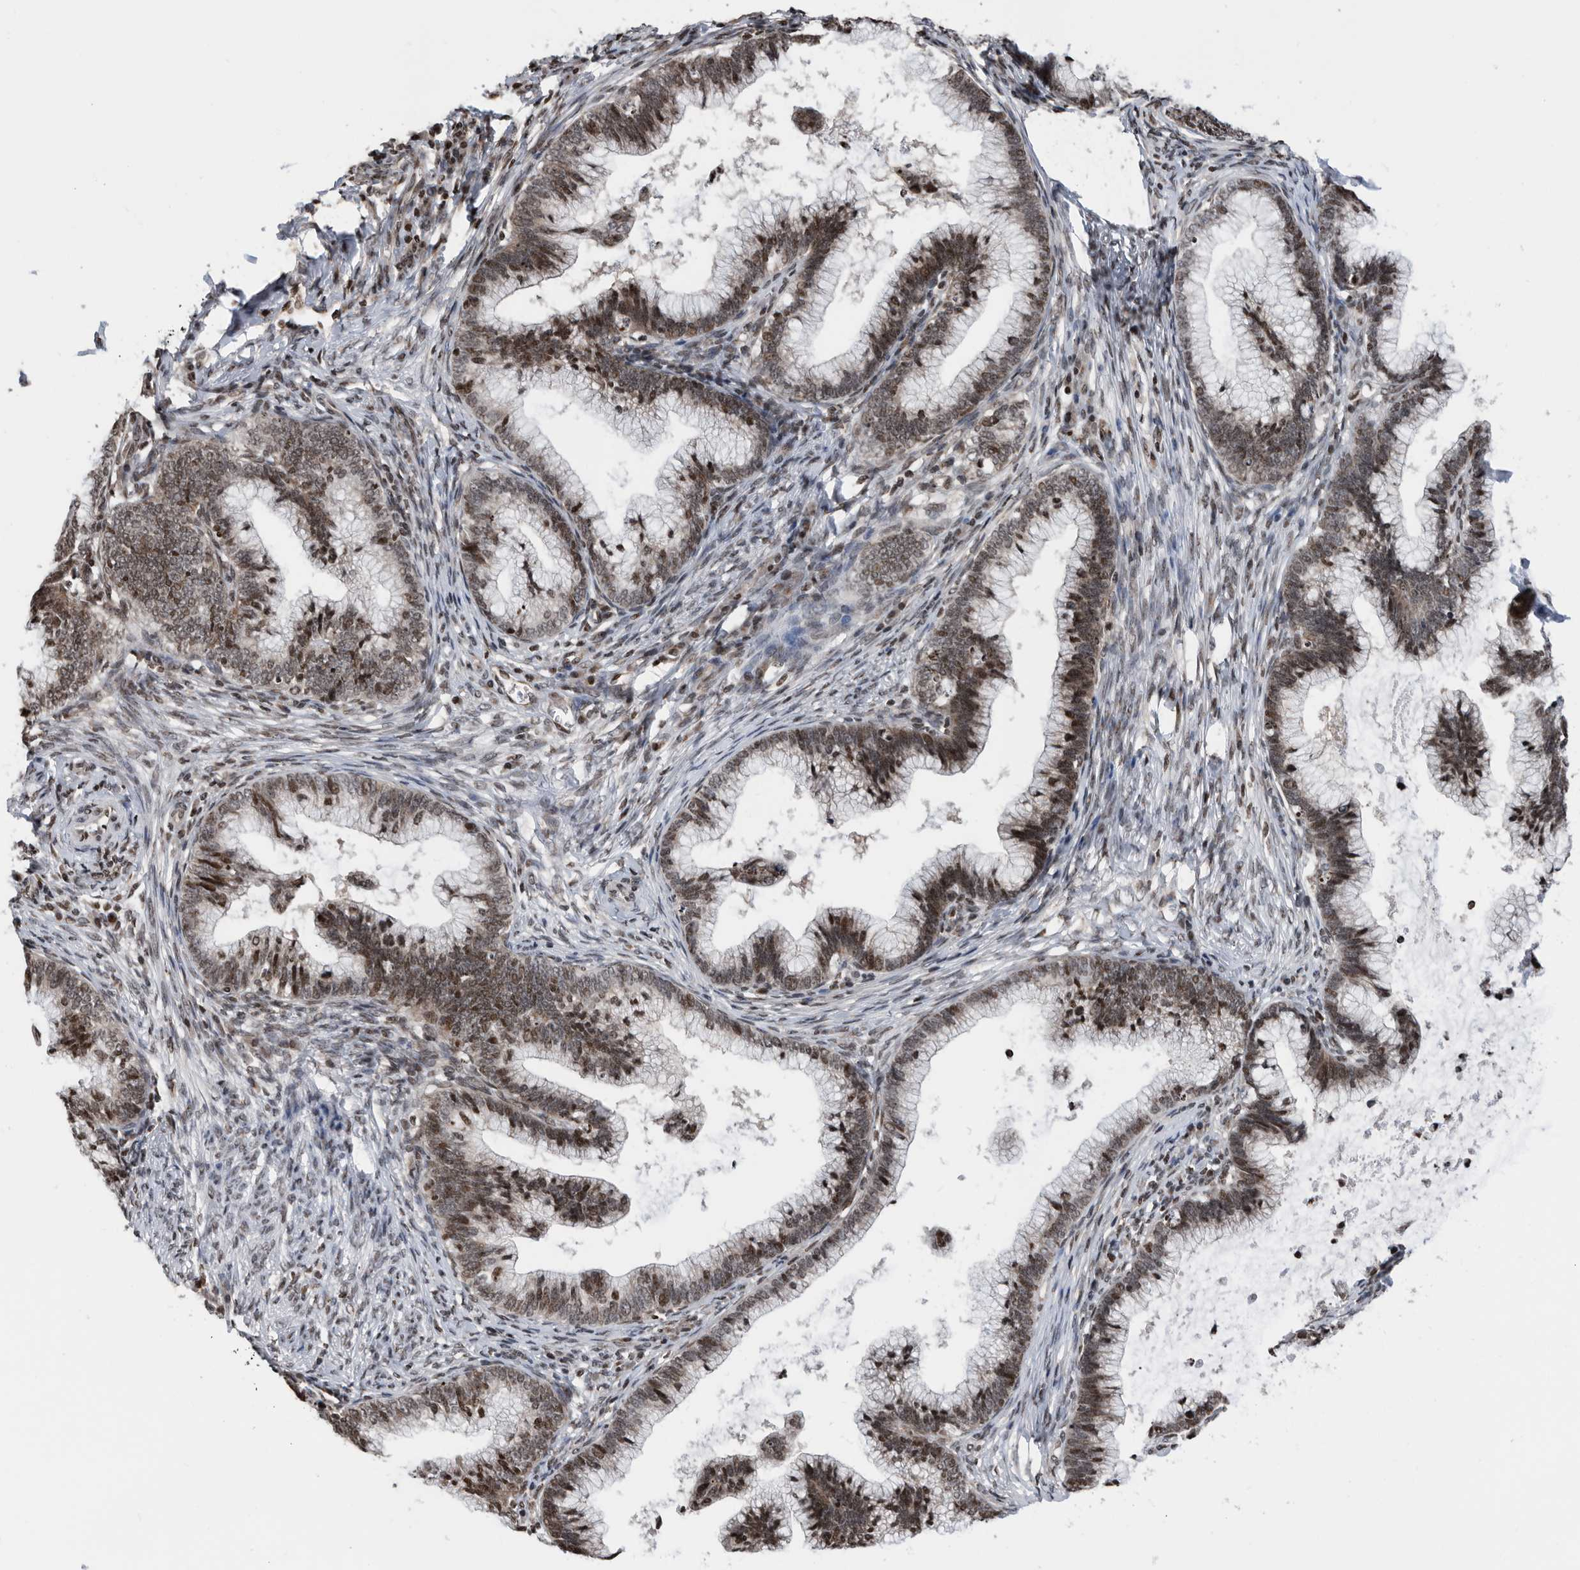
{"staining": {"intensity": "moderate", "quantity": ">75%", "location": "nuclear"}, "tissue": "cervical cancer", "cell_type": "Tumor cells", "image_type": "cancer", "snomed": [{"axis": "morphology", "description": "Adenocarcinoma, NOS"}, {"axis": "topography", "description": "Cervix"}], "caption": "Immunohistochemical staining of human cervical adenocarcinoma demonstrates medium levels of moderate nuclear expression in approximately >75% of tumor cells.", "gene": "SNRNP48", "patient": {"sex": "female", "age": 36}}